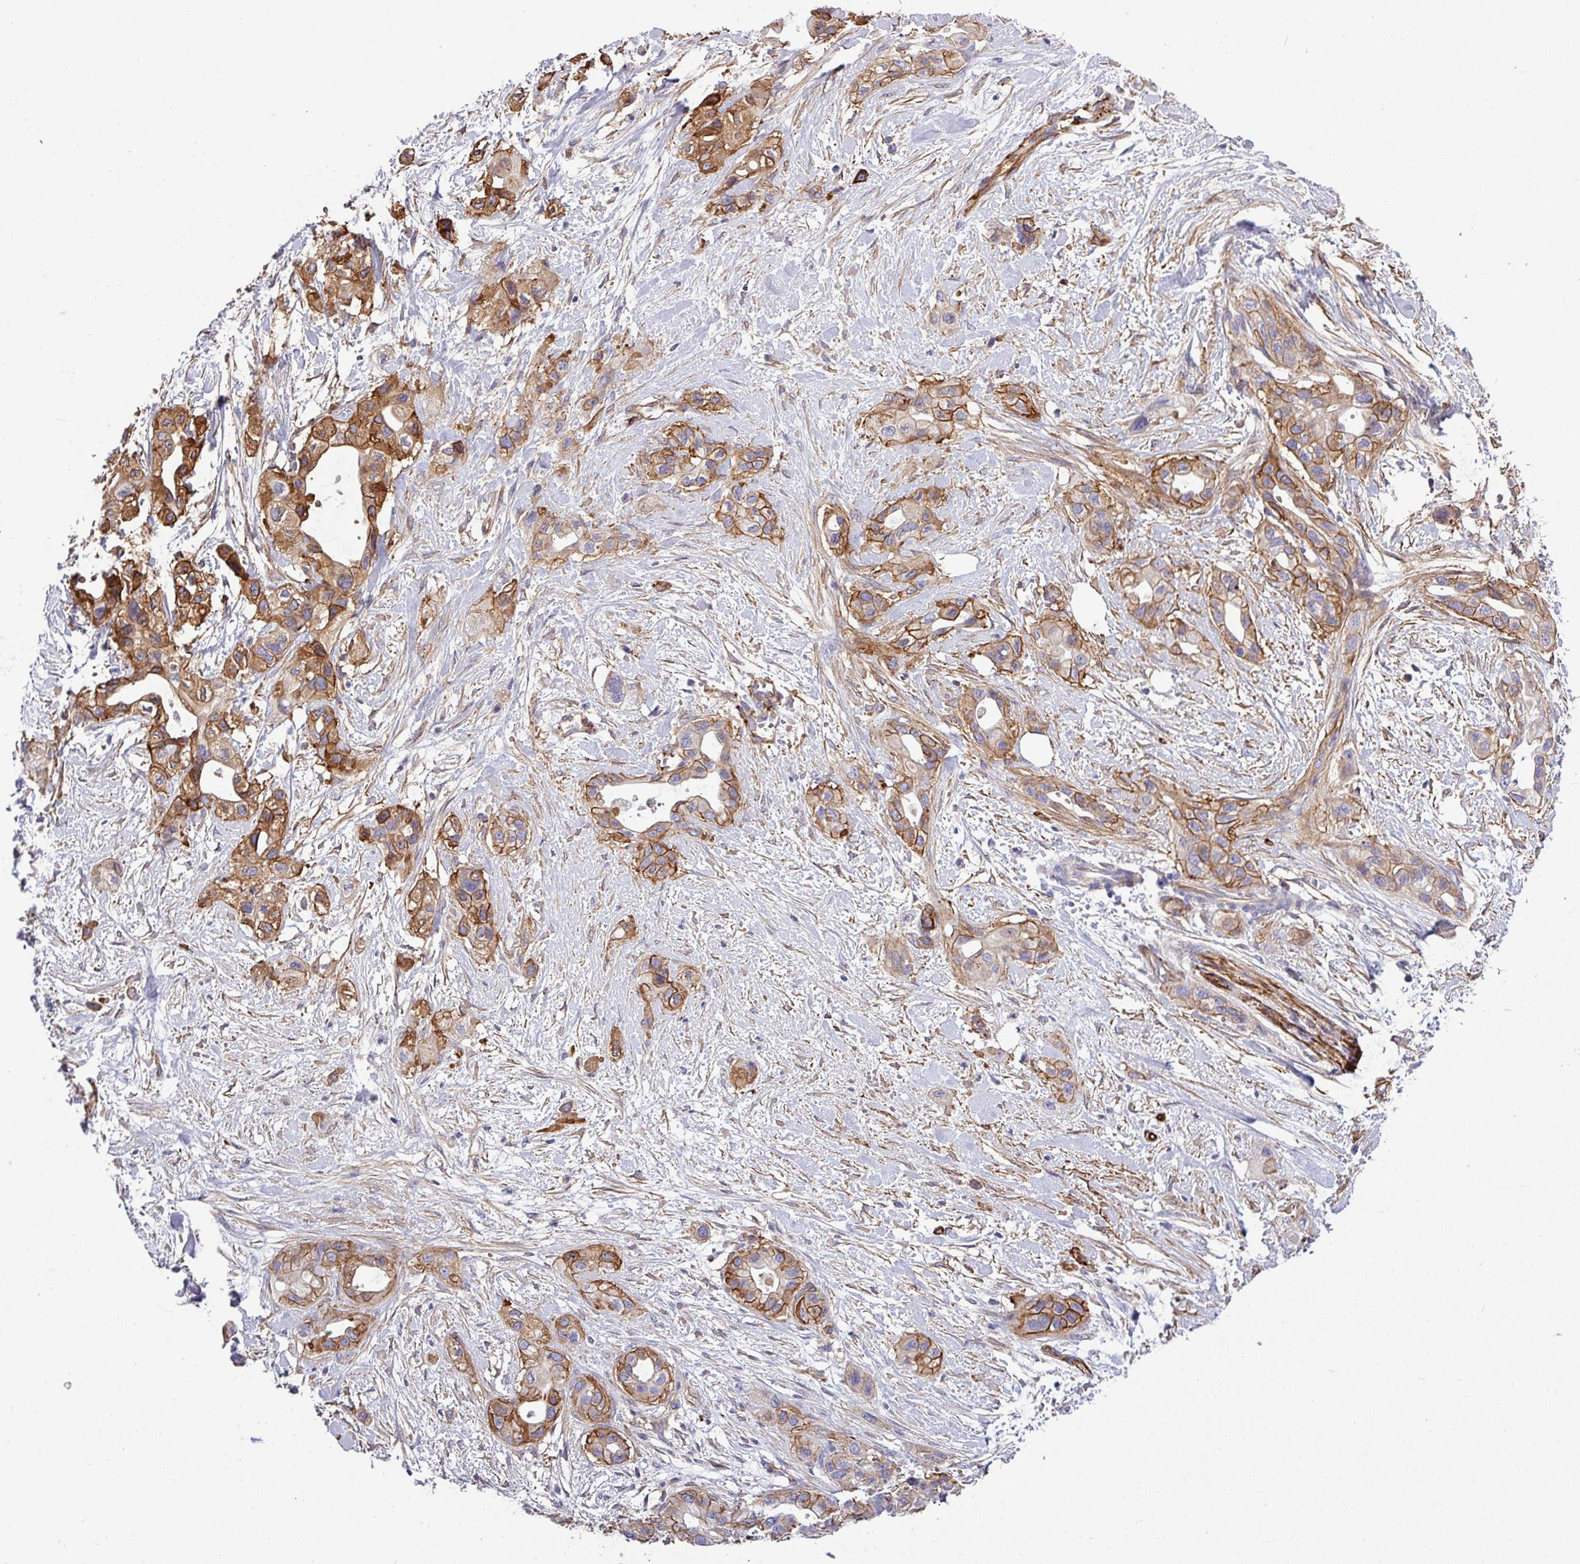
{"staining": {"intensity": "moderate", "quantity": ">75%", "location": "cytoplasmic/membranous"}, "tissue": "pancreatic cancer", "cell_type": "Tumor cells", "image_type": "cancer", "snomed": [{"axis": "morphology", "description": "Adenocarcinoma, NOS"}, {"axis": "topography", "description": "Pancreas"}], "caption": "Immunohistochemistry (IHC) (DAB (3,3'-diaminobenzidine)) staining of human pancreatic cancer (adenocarcinoma) exhibits moderate cytoplasmic/membranous protein expression in about >75% of tumor cells.", "gene": "PARD6A", "patient": {"sex": "male", "age": 44}}